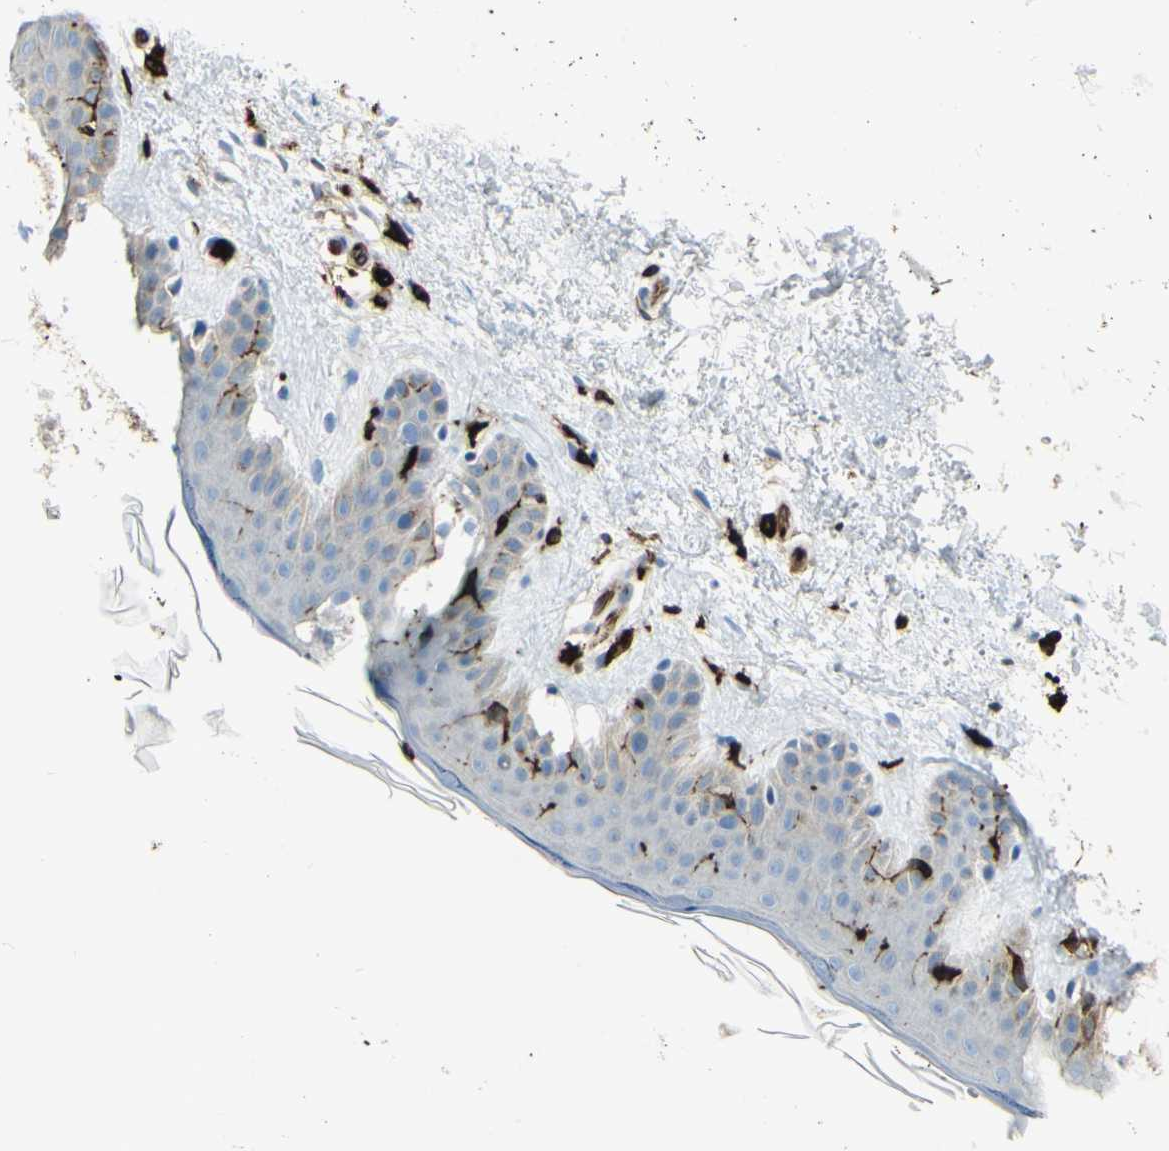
{"staining": {"intensity": "strong", "quantity": "25%-75%", "location": "cytoplasmic/membranous"}, "tissue": "skin", "cell_type": "Fibroblasts", "image_type": "normal", "snomed": [{"axis": "morphology", "description": "Normal tissue, NOS"}, {"axis": "topography", "description": "Skin"}], "caption": "Immunohistochemistry histopathology image of benign skin: human skin stained using immunohistochemistry displays high levels of strong protein expression localized specifically in the cytoplasmic/membranous of fibroblasts, appearing as a cytoplasmic/membranous brown color.", "gene": "CD74", "patient": {"sex": "male", "age": 67}}